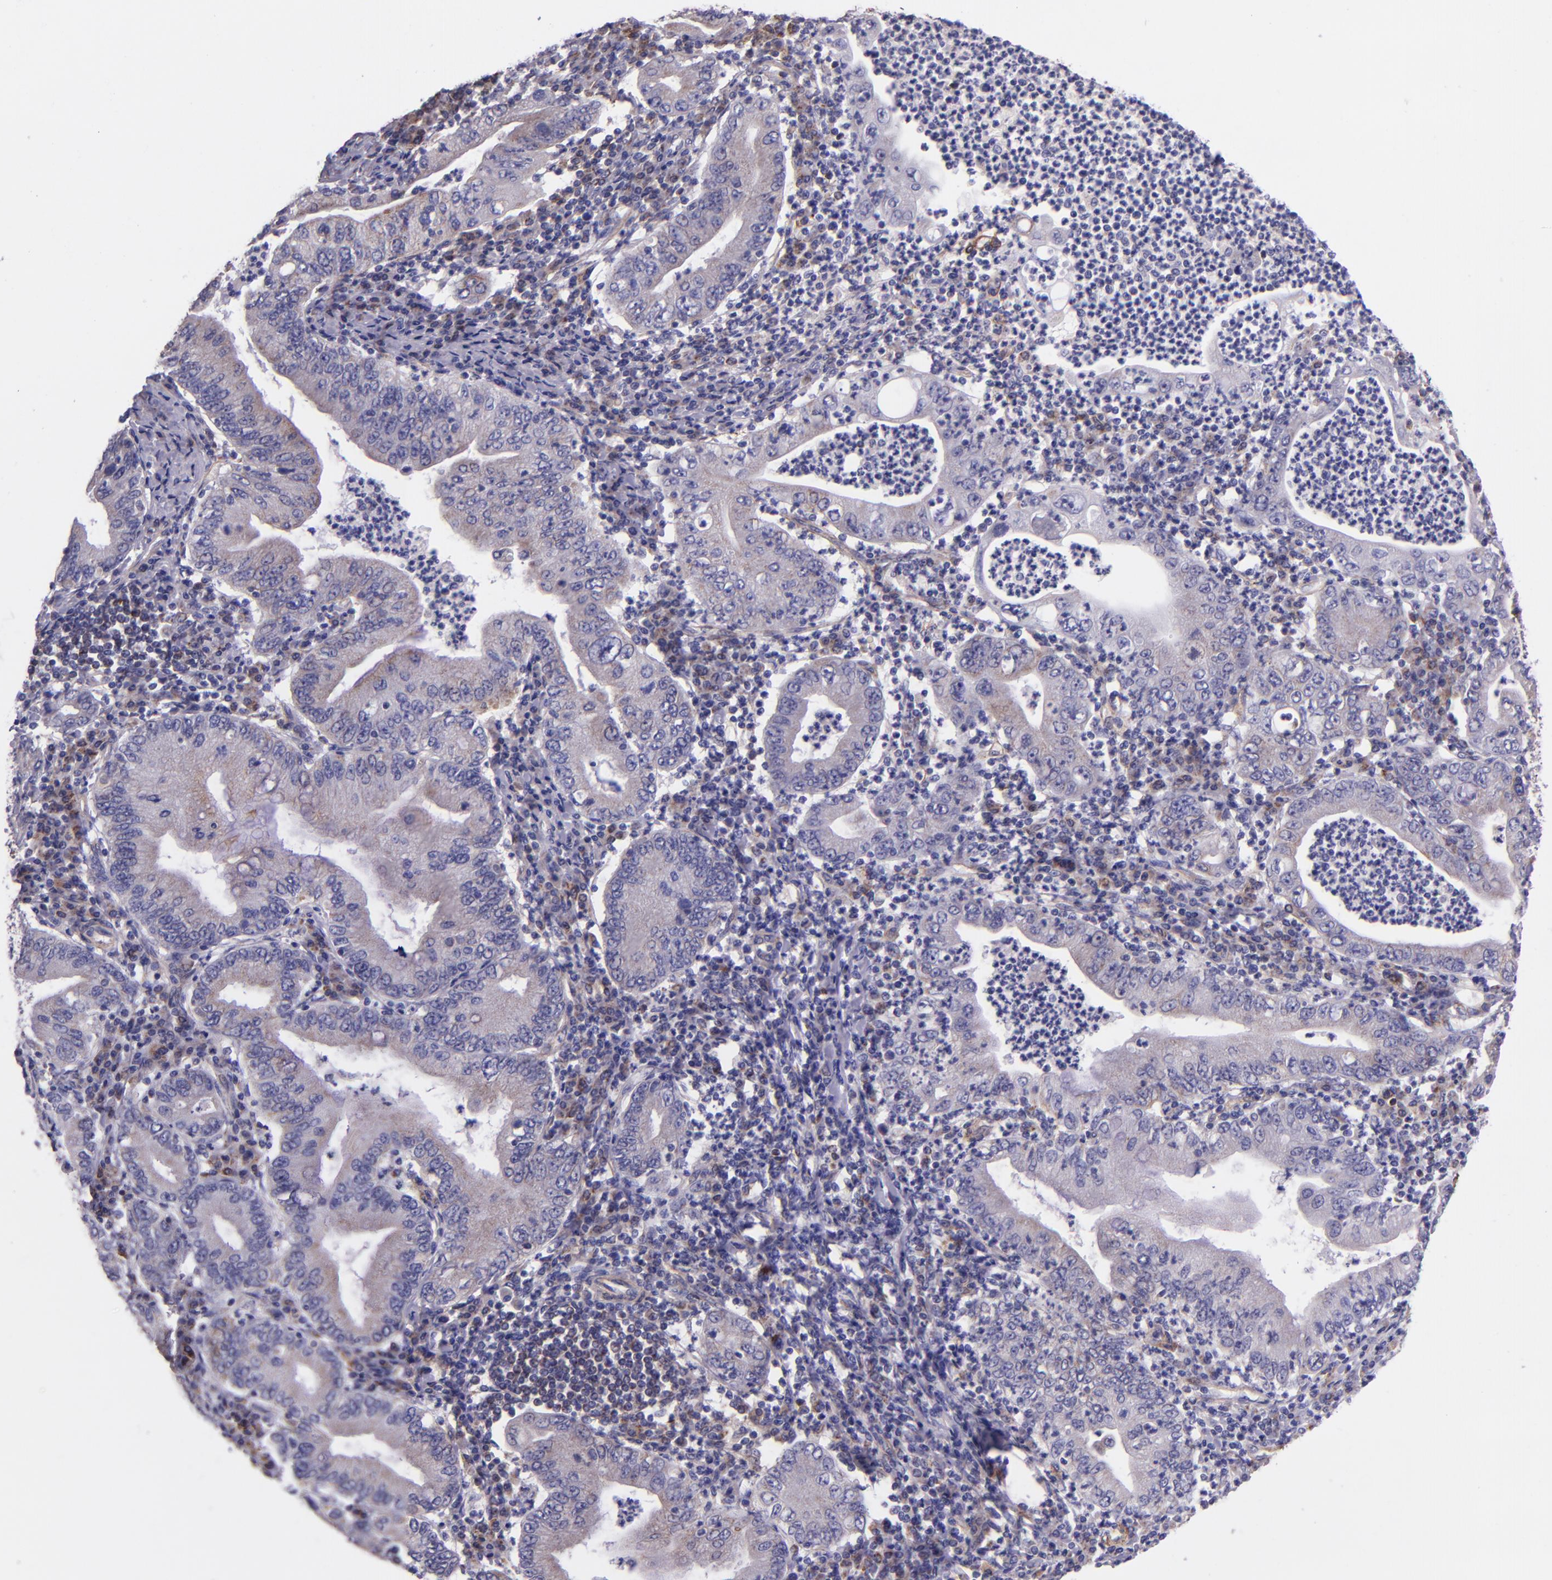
{"staining": {"intensity": "weak", "quantity": "<25%", "location": "cytoplasmic/membranous"}, "tissue": "stomach cancer", "cell_type": "Tumor cells", "image_type": "cancer", "snomed": [{"axis": "morphology", "description": "Normal tissue, NOS"}, {"axis": "morphology", "description": "Adenocarcinoma, NOS"}, {"axis": "topography", "description": "Esophagus"}, {"axis": "topography", "description": "Stomach, upper"}, {"axis": "topography", "description": "Peripheral nerve tissue"}], "caption": "Tumor cells are negative for brown protein staining in stomach cancer (adenocarcinoma).", "gene": "IDH3G", "patient": {"sex": "male", "age": 62}}